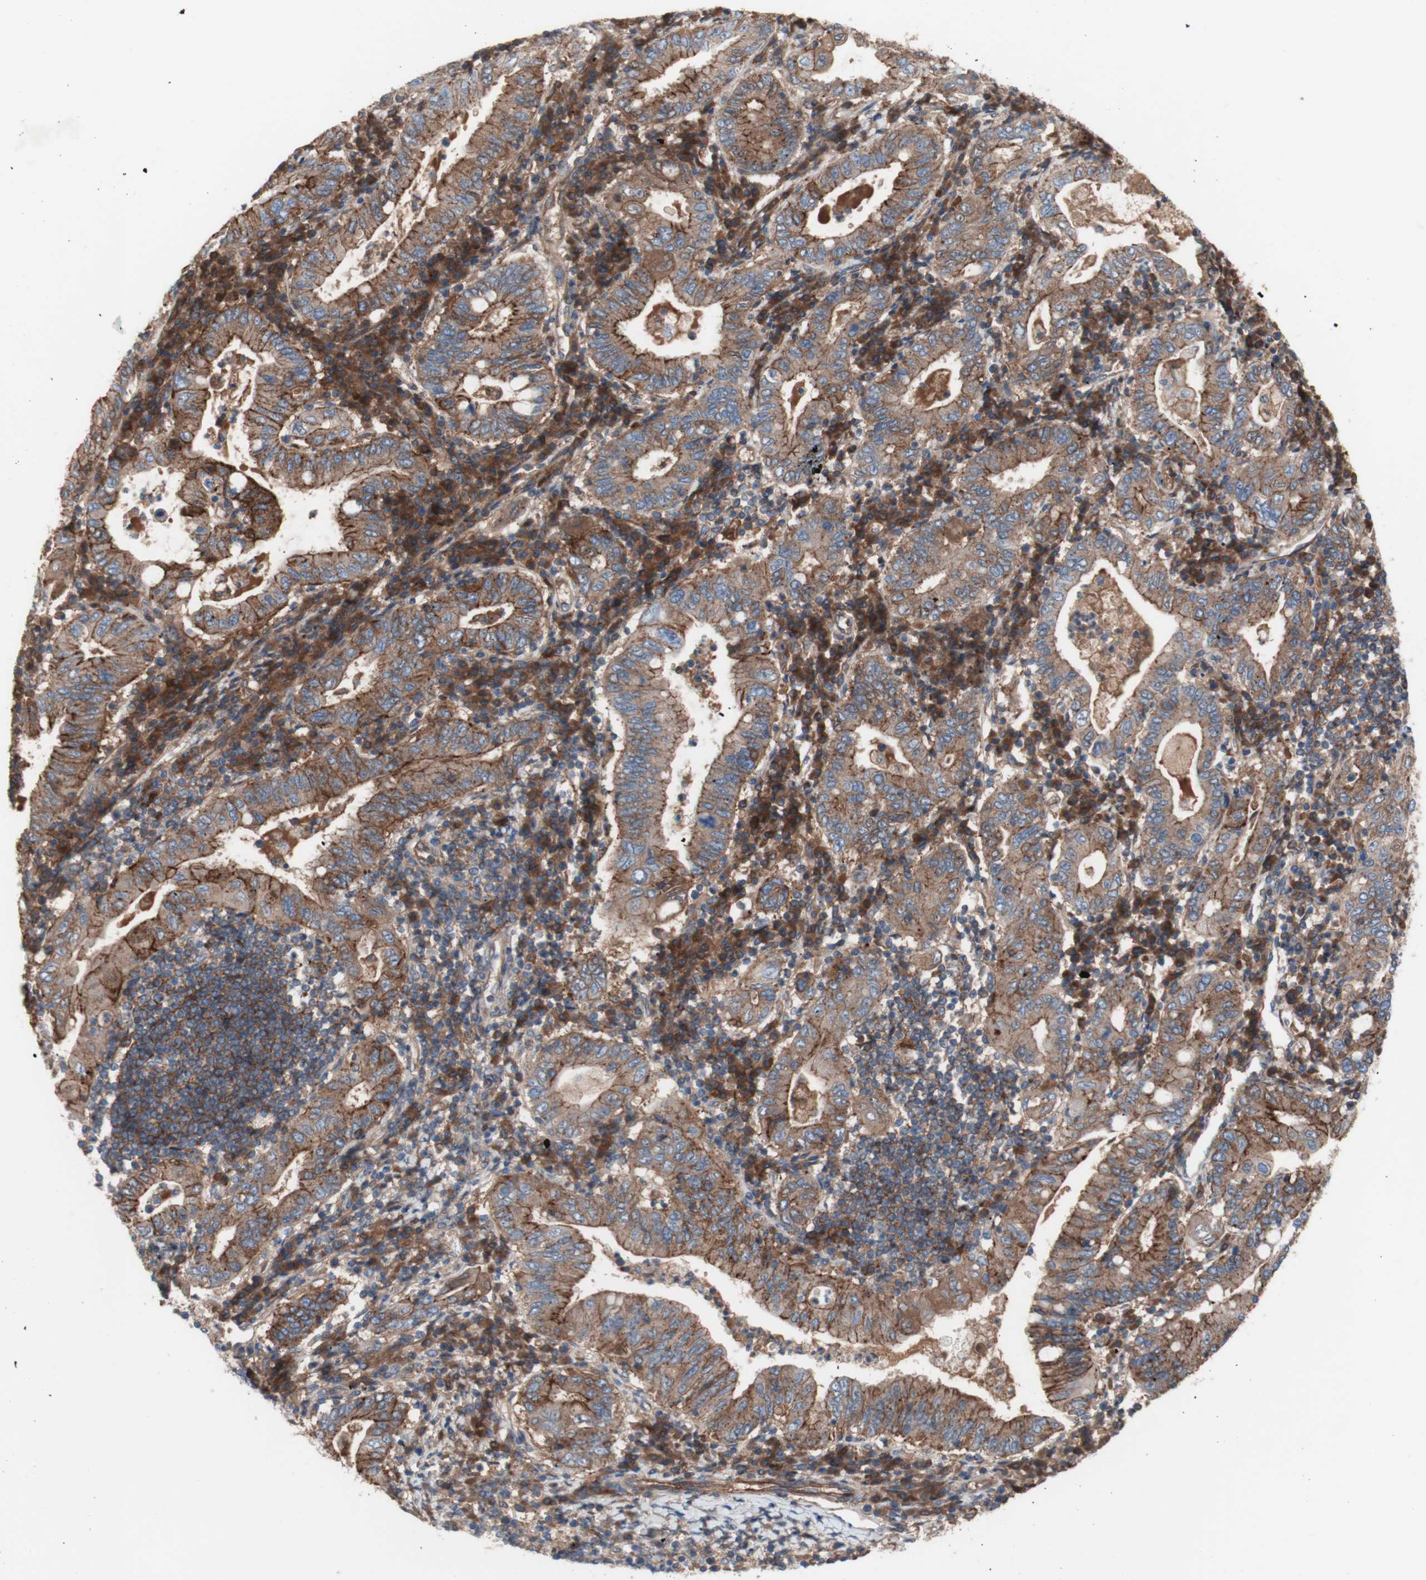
{"staining": {"intensity": "moderate", "quantity": ">75%", "location": "cytoplasmic/membranous"}, "tissue": "stomach cancer", "cell_type": "Tumor cells", "image_type": "cancer", "snomed": [{"axis": "morphology", "description": "Normal tissue, NOS"}, {"axis": "morphology", "description": "Adenocarcinoma, NOS"}, {"axis": "topography", "description": "Esophagus"}, {"axis": "topography", "description": "Stomach, upper"}, {"axis": "topography", "description": "Peripheral nerve tissue"}], "caption": "The histopathology image shows a brown stain indicating the presence of a protein in the cytoplasmic/membranous of tumor cells in stomach adenocarcinoma.", "gene": "CD46", "patient": {"sex": "male", "age": 62}}